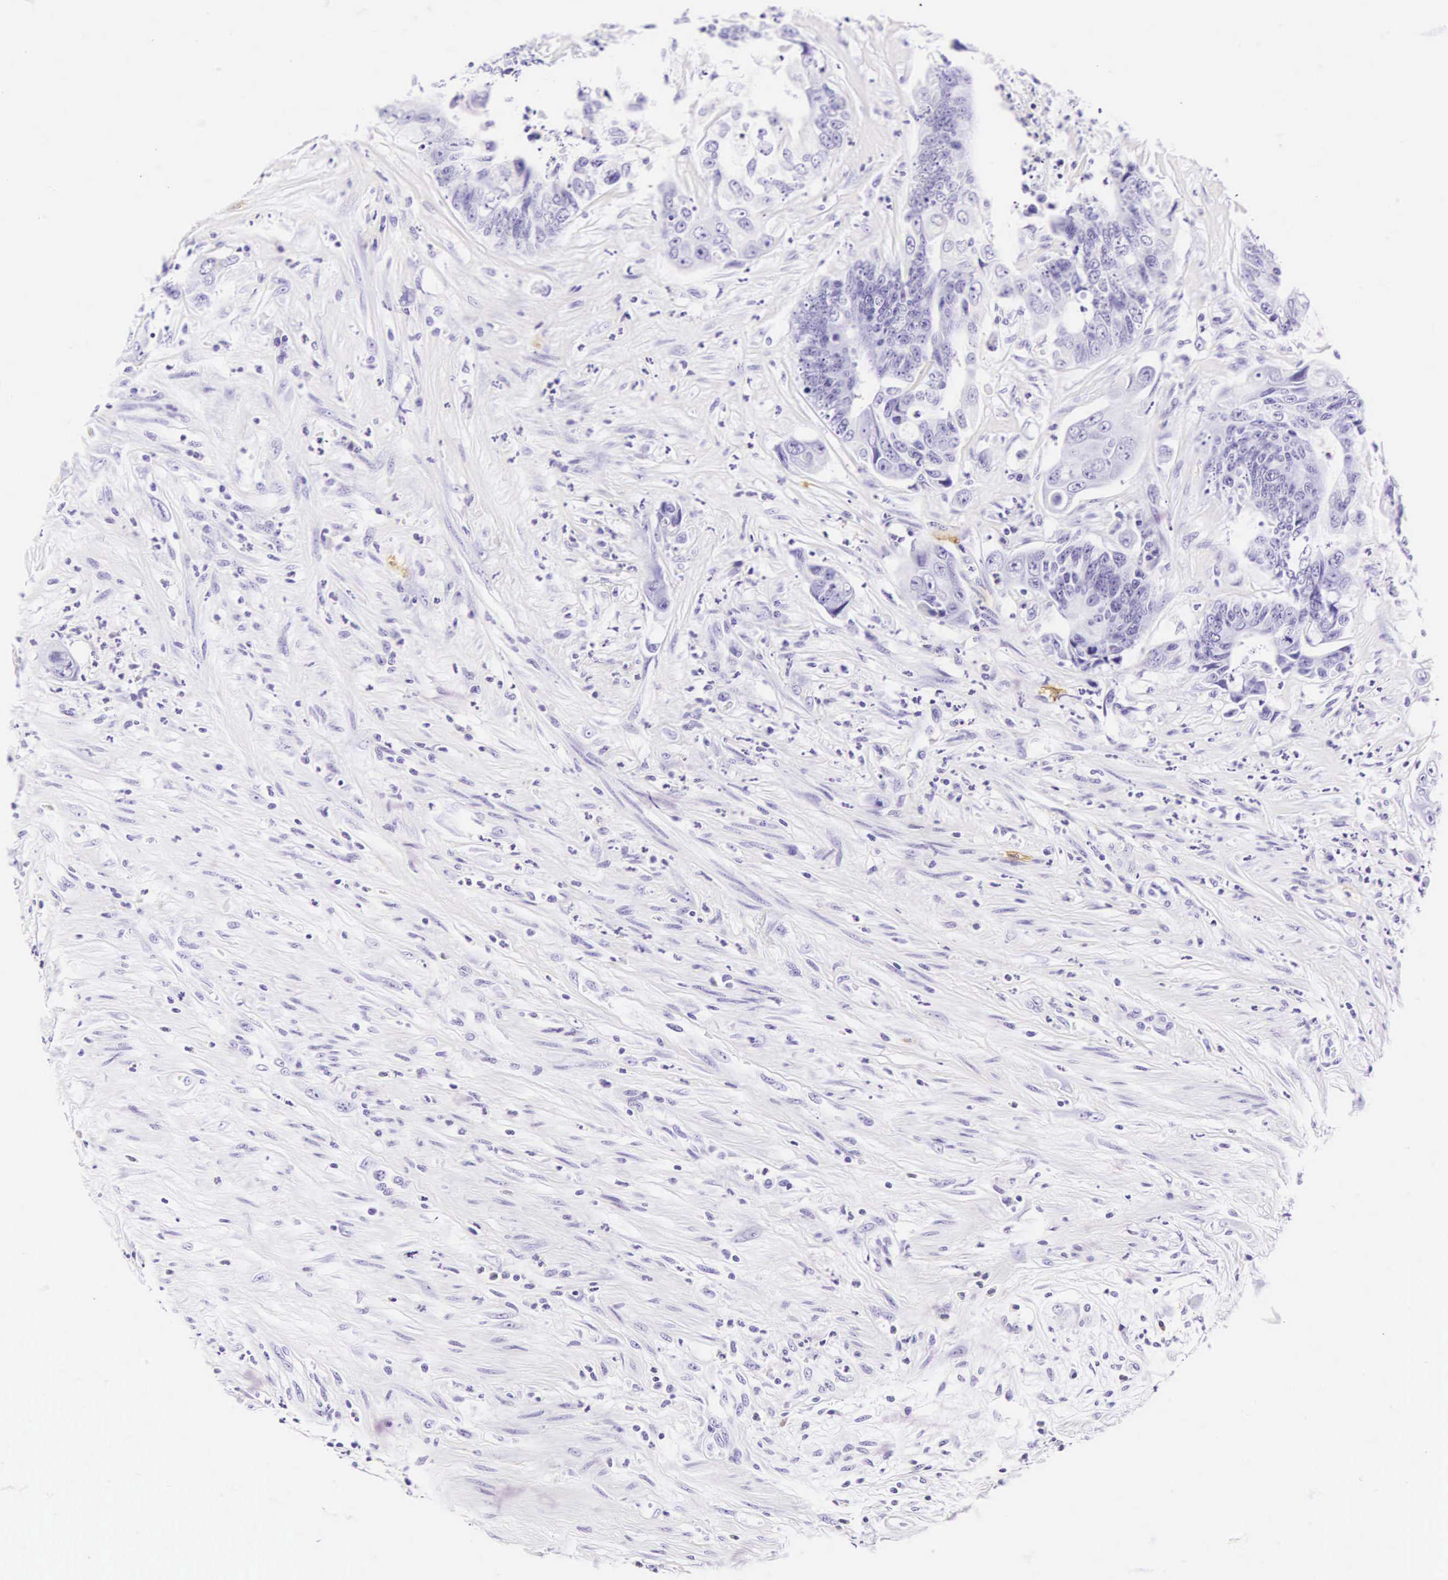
{"staining": {"intensity": "negative", "quantity": "none", "location": "none"}, "tissue": "colorectal cancer", "cell_type": "Tumor cells", "image_type": "cancer", "snomed": [{"axis": "morphology", "description": "Adenocarcinoma, NOS"}, {"axis": "topography", "description": "Rectum"}], "caption": "The micrograph demonstrates no staining of tumor cells in adenocarcinoma (colorectal).", "gene": "CD1A", "patient": {"sex": "female", "age": 65}}